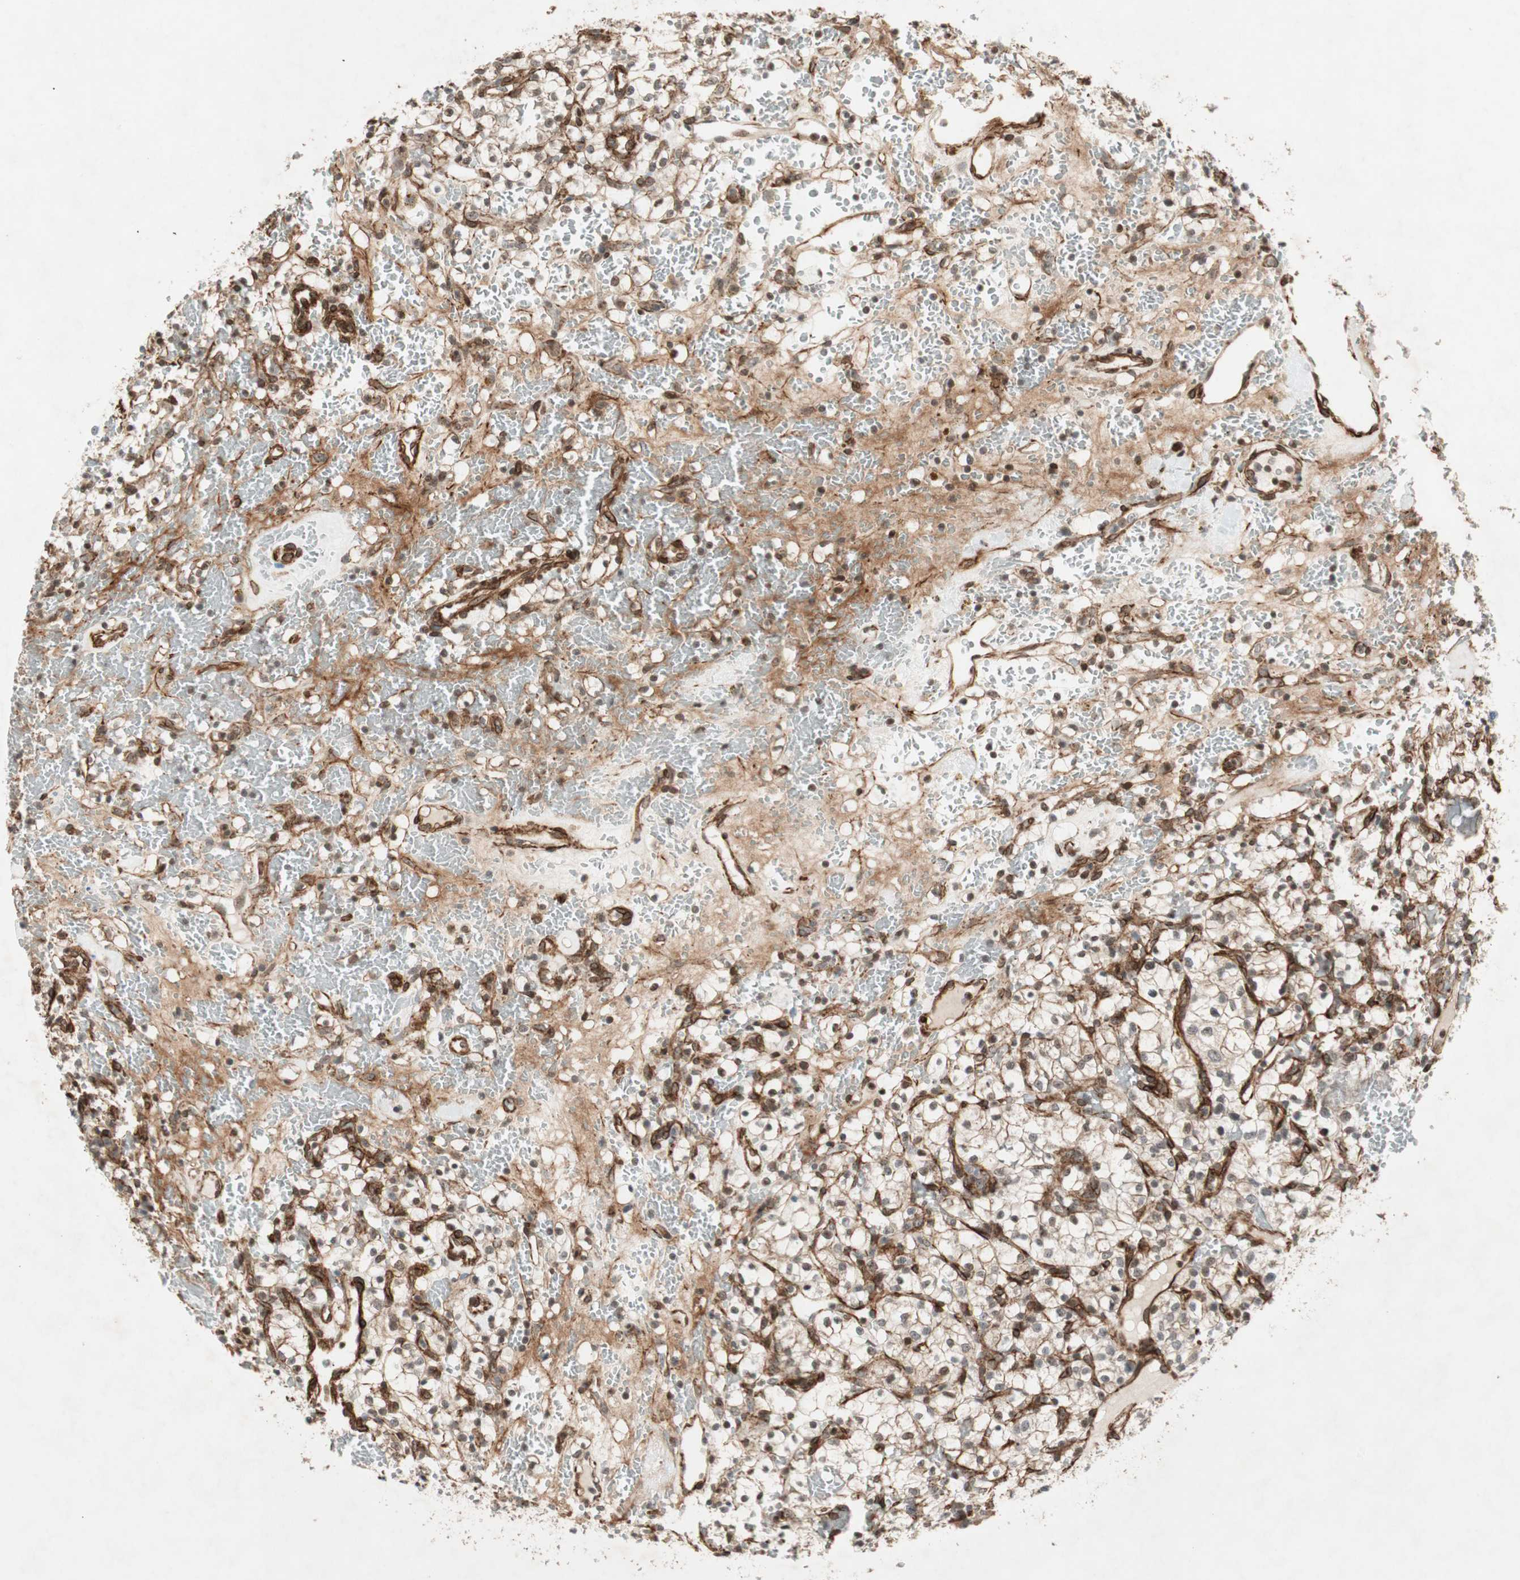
{"staining": {"intensity": "negative", "quantity": "none", "location": "none"}, "tissue": "renal cancer", "cell_type": "Tumor cells", "image_type": "cancer", "snomed": [{"axis": "morphology", "description": "Adenocarcinoma, NOS"}, {"axis": "topography", "description": "Kidney"}], "caption": "The photomicrograph exhibits no staining of tumor cells in renal cancer (adenocarcinoma). (DAB (3,3'-diaminobenzidine) immunohistochemistry, high magnification).", "gene": "CDK19", "patient": {"sex": "female", "age": 60}}